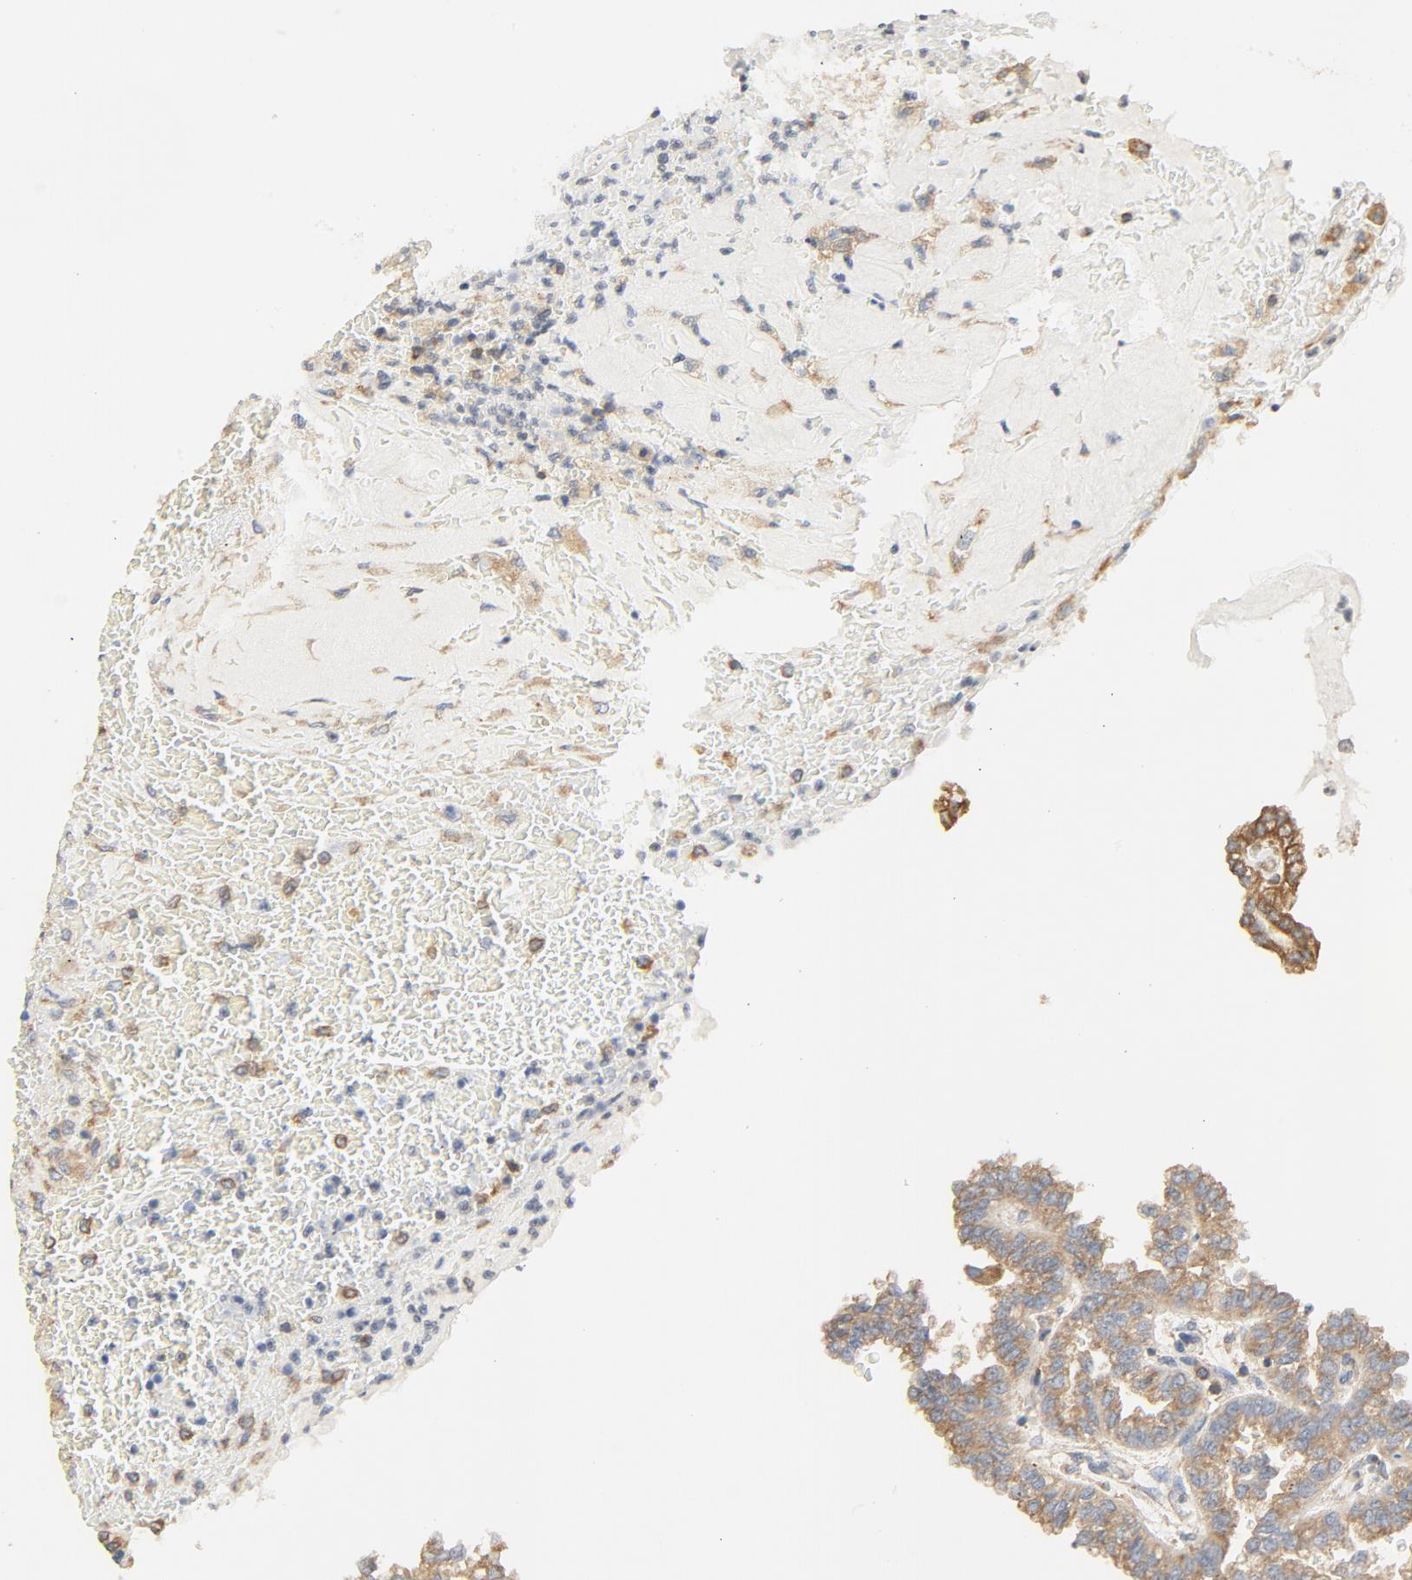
{"staining": {"intensity": "moderate", "quantity": ">75%", "location": "cytoplasmic/membranous"}, "tissue": "renal cancer", "cell_type": "Tumor cells", "image_type": "cancer", "snomed": [{"axis": "morphology", "description": "Inflammation, NOS"}, {"axis": "morphology", "description": "Adenocarcinoma, NOS"}, {"axis": "topography", "description": "Kidney"}], "caption": "Immunohistochemistry (IHC) of renal adenocarcinoma demonstrates medium levels of moderate cytoplasmic/membranous positivity in about >75% of tumor cells.", "gene": "RPS6", "patient": {"sex": "male", "age": 68}}